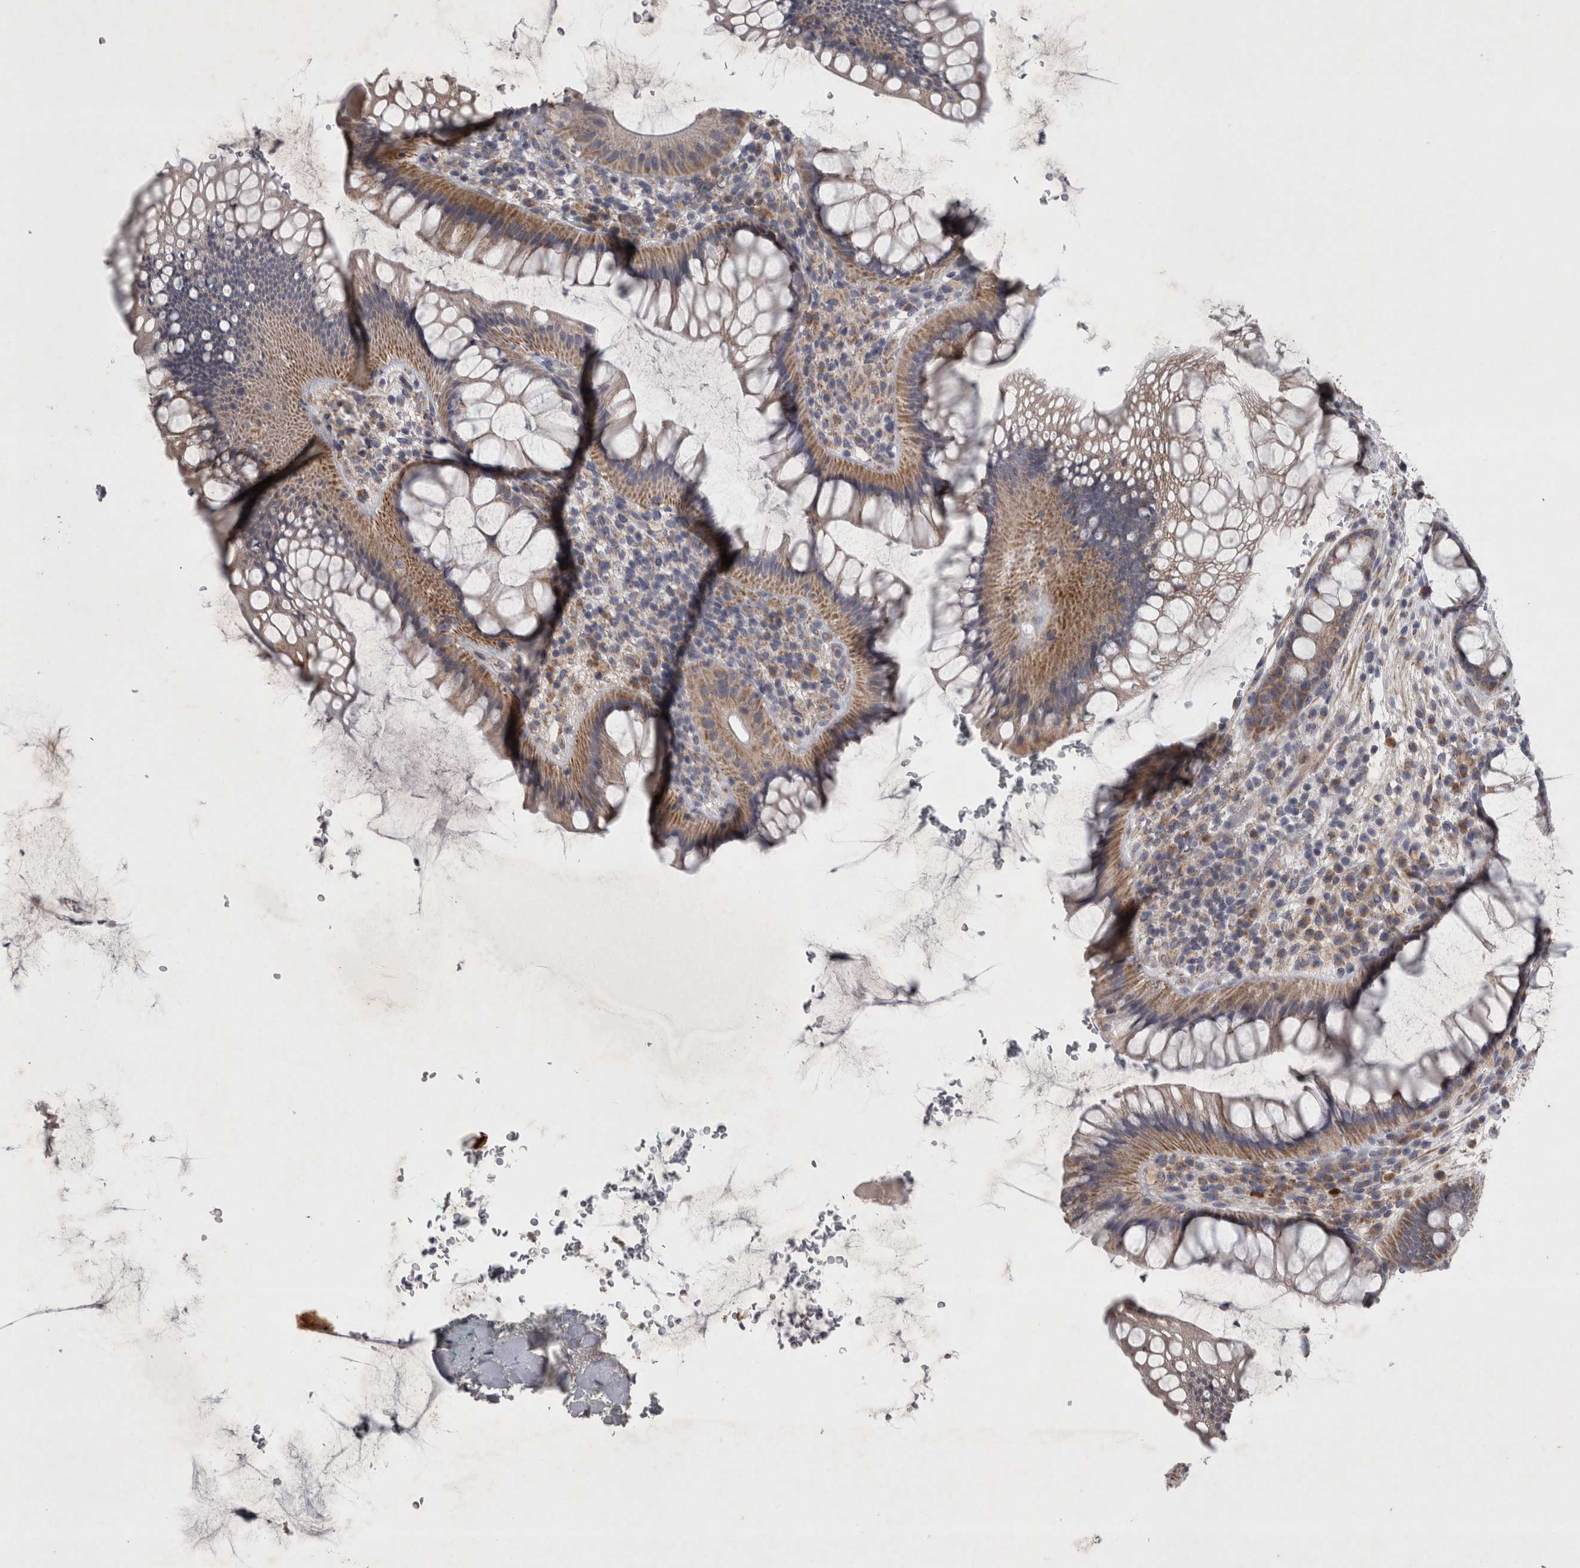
{"staining": {"intensity": "weak", "quantity": ">75%", "location": "cytoplasmic/membranous"}, "tissue": "rectum", "cell_type": "Glandular cells", "image_type": "normal", "snomed": [{"axis": "morphology", "description": "Normal tissue, NOS"}, {"axis": "topography", "description": "Rectum"}], "caption": "Immunohistochemical staining of benign human rectum shows >75% levels of weak cytoplasmic/membranous protein staining in approximately >75% of glandular cells.", "gene": "DBT", "patient": {"sex": "male", "age": 51}}